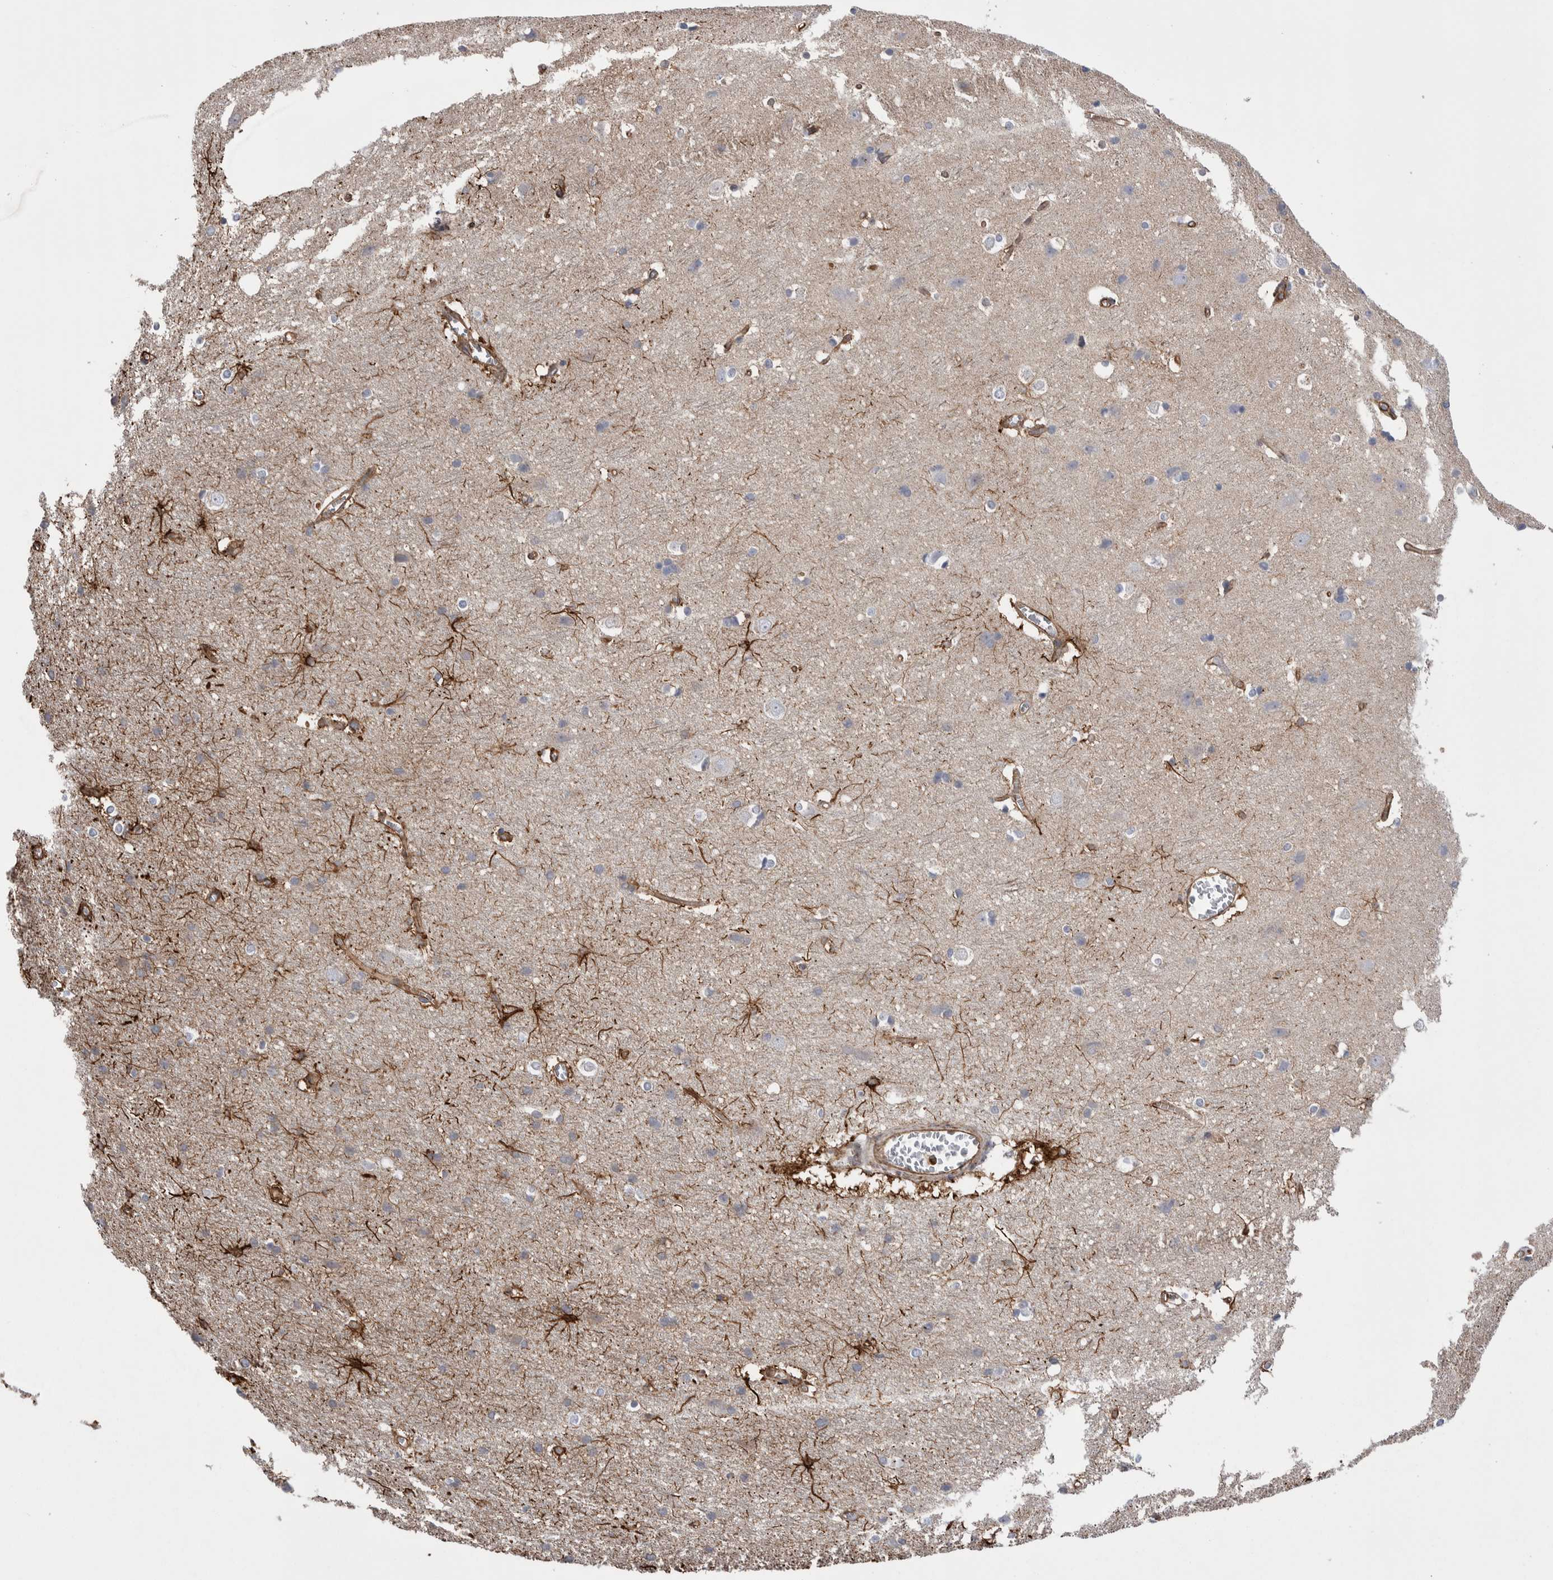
{"staining": {"intensity": "strong", "quantity": ">75%", "location": "cytoplasmic/membranous"}, "tissue": "cerebral cortex", "cell_type": "Endothelial cells", "image_type": "normal", "snomed": [{"axis": "morphology", "description": "Normal tissue, NOS"}, {"axis": "topography", "description": "Cerebral cortex"}], "caption": "Protein analysis of unremarkable cerebral cortex demonstrates strong cytoplasmic/membranous positivity in approximately >75% of endothelial cells.", "gene": "KIF12", "patient": {"sex": "male", "age": 54}}